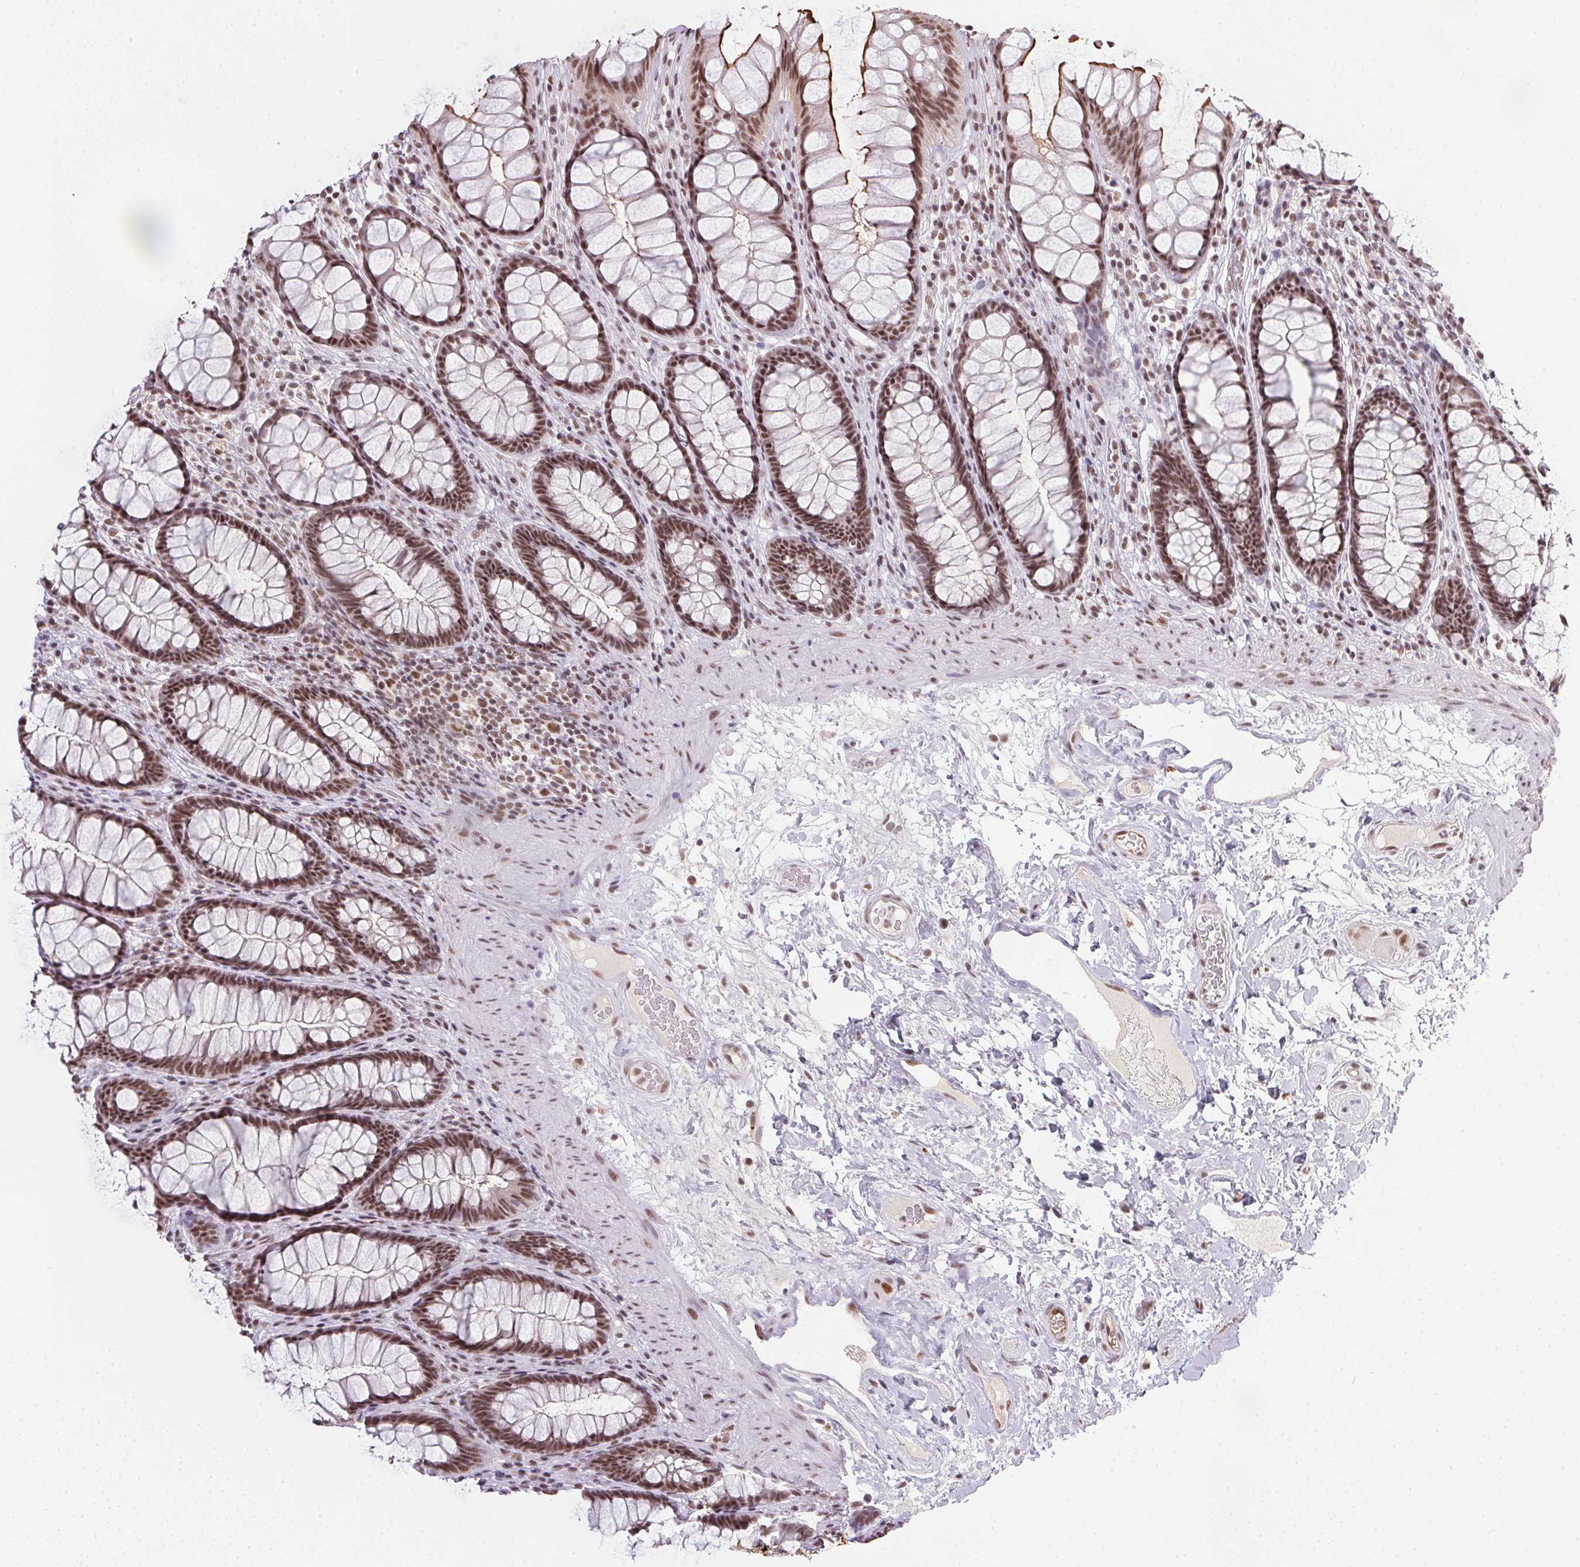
{"staining": {"intensity": "moderate", "quantity": ">75%", "location": "cytoplasmic/membranous,nuclear"}, "tissue": "rectum", "cell_type": "Glandular cells", "image_type": "normal", "snomed": [{"axis": "morphology", "description": "Normal tissue, NOS"}, {"axis": "topography", "description": "Rectum"}], "caption": "Protein staining demonstrates moderate cytoplasmic/membranous,nuclear expression in approximately >75% of glandular cells in unremarkable rectum.", "gene": "SRSF7", "patient": {"sex": "male", "age": 72}}